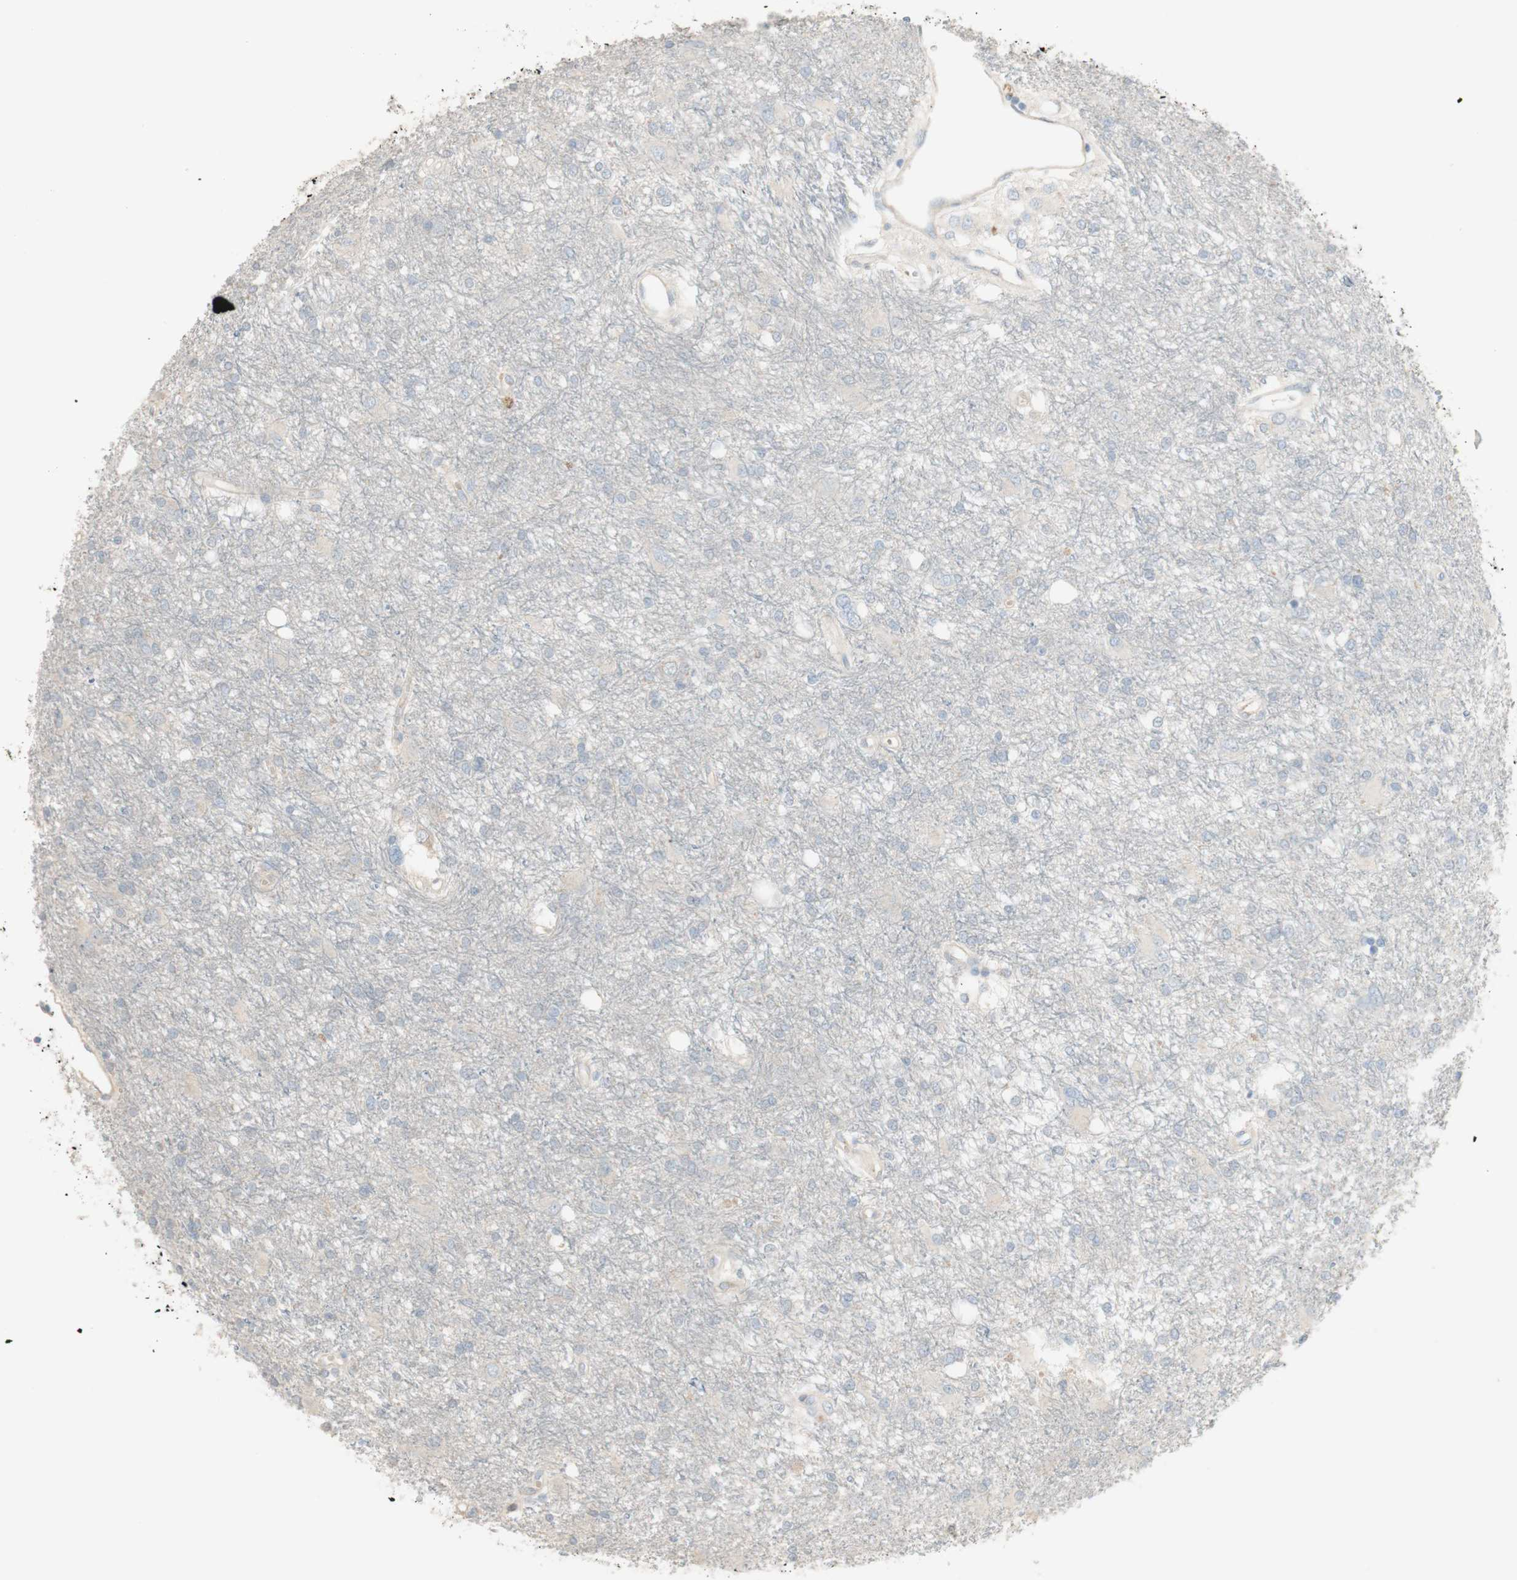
{"staining": {"intensity": "weak", "quantity": ">75%", "location": "cytoplasmic/membranous"}, "tissue": "glioma", "cell_type": "Tumor cells", "image_type": "cancer", "snomed": [{"axis": "morphology", "description": "Glioma, malignant, High grade"}, {"axis": "topography", "description": "Brain"}], "caption": "Weak cytoplasmic/membranous protein expression is appreciated in approximately >75% of tumor cells in high-grade glioma (malignant).", "gene": "MANEA", "patient": {"sex": "female", "age": 59}}